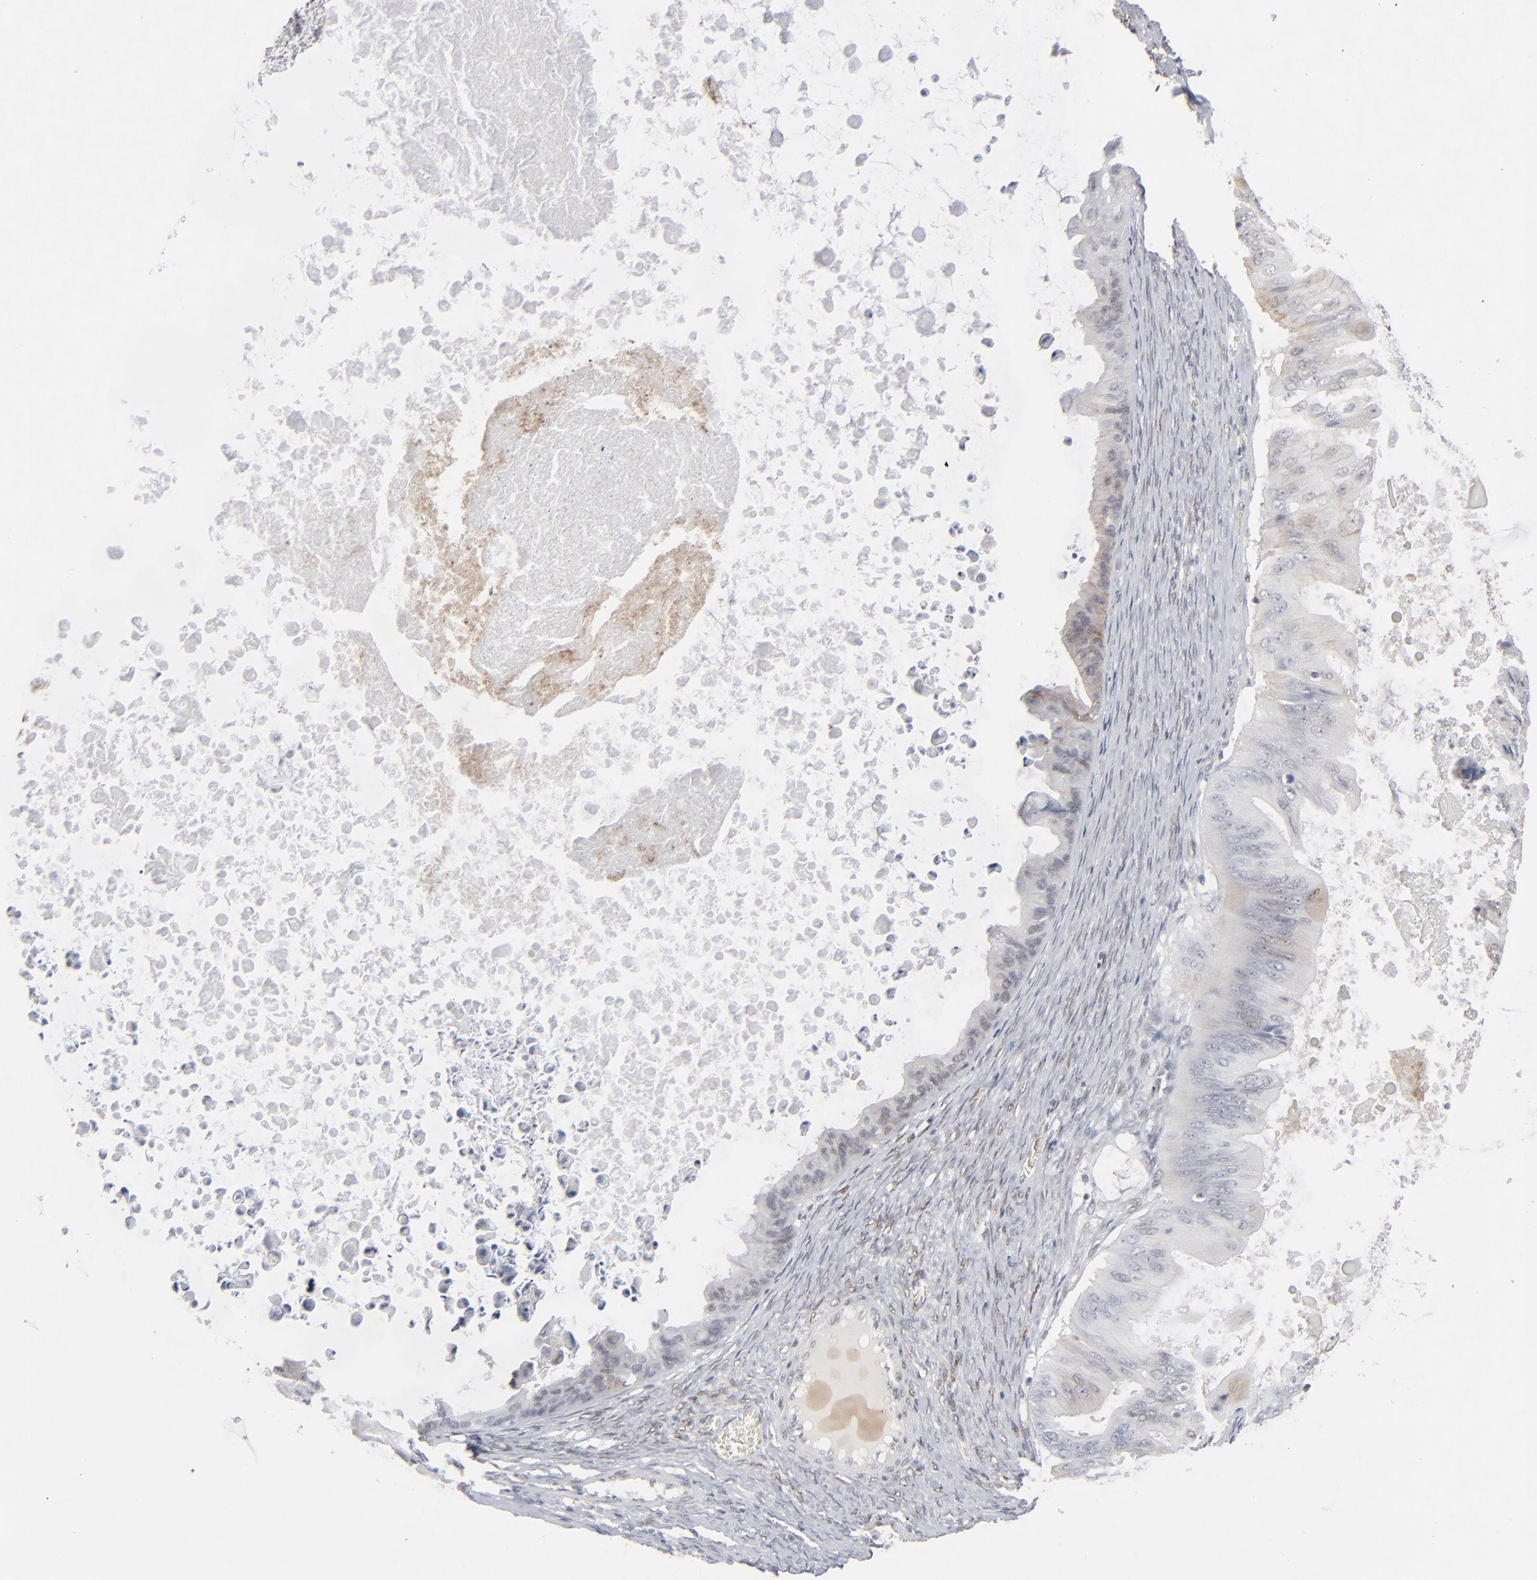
{"staining": {"intensity": "weak", "quantity": "<25%", "location": "cytoplasmic/membranous"}, "tissue": "ovarian cancer", "cell_type": "Tumor cells", "image_type": "cancer", "snomed": [{"axis": "morphology", "description": "Cystadenocarcinoma, mucinous, NOS"}, {"axis": "topography", "description": "Ovary"}], "caption": "High magnification brightfield microscopy of mucinous cystadenocarcinoma (ovarian) stained with DAB (brown) and counterstained with hematoxylin (blue): tumor cells show no significant staining. (DAB (3,3'-diaminobenzidine) IHC visualized using brightfield microscopy, high magnification).", "gene": "IRF9", "patient": {"sex": "female", "age": 37}}